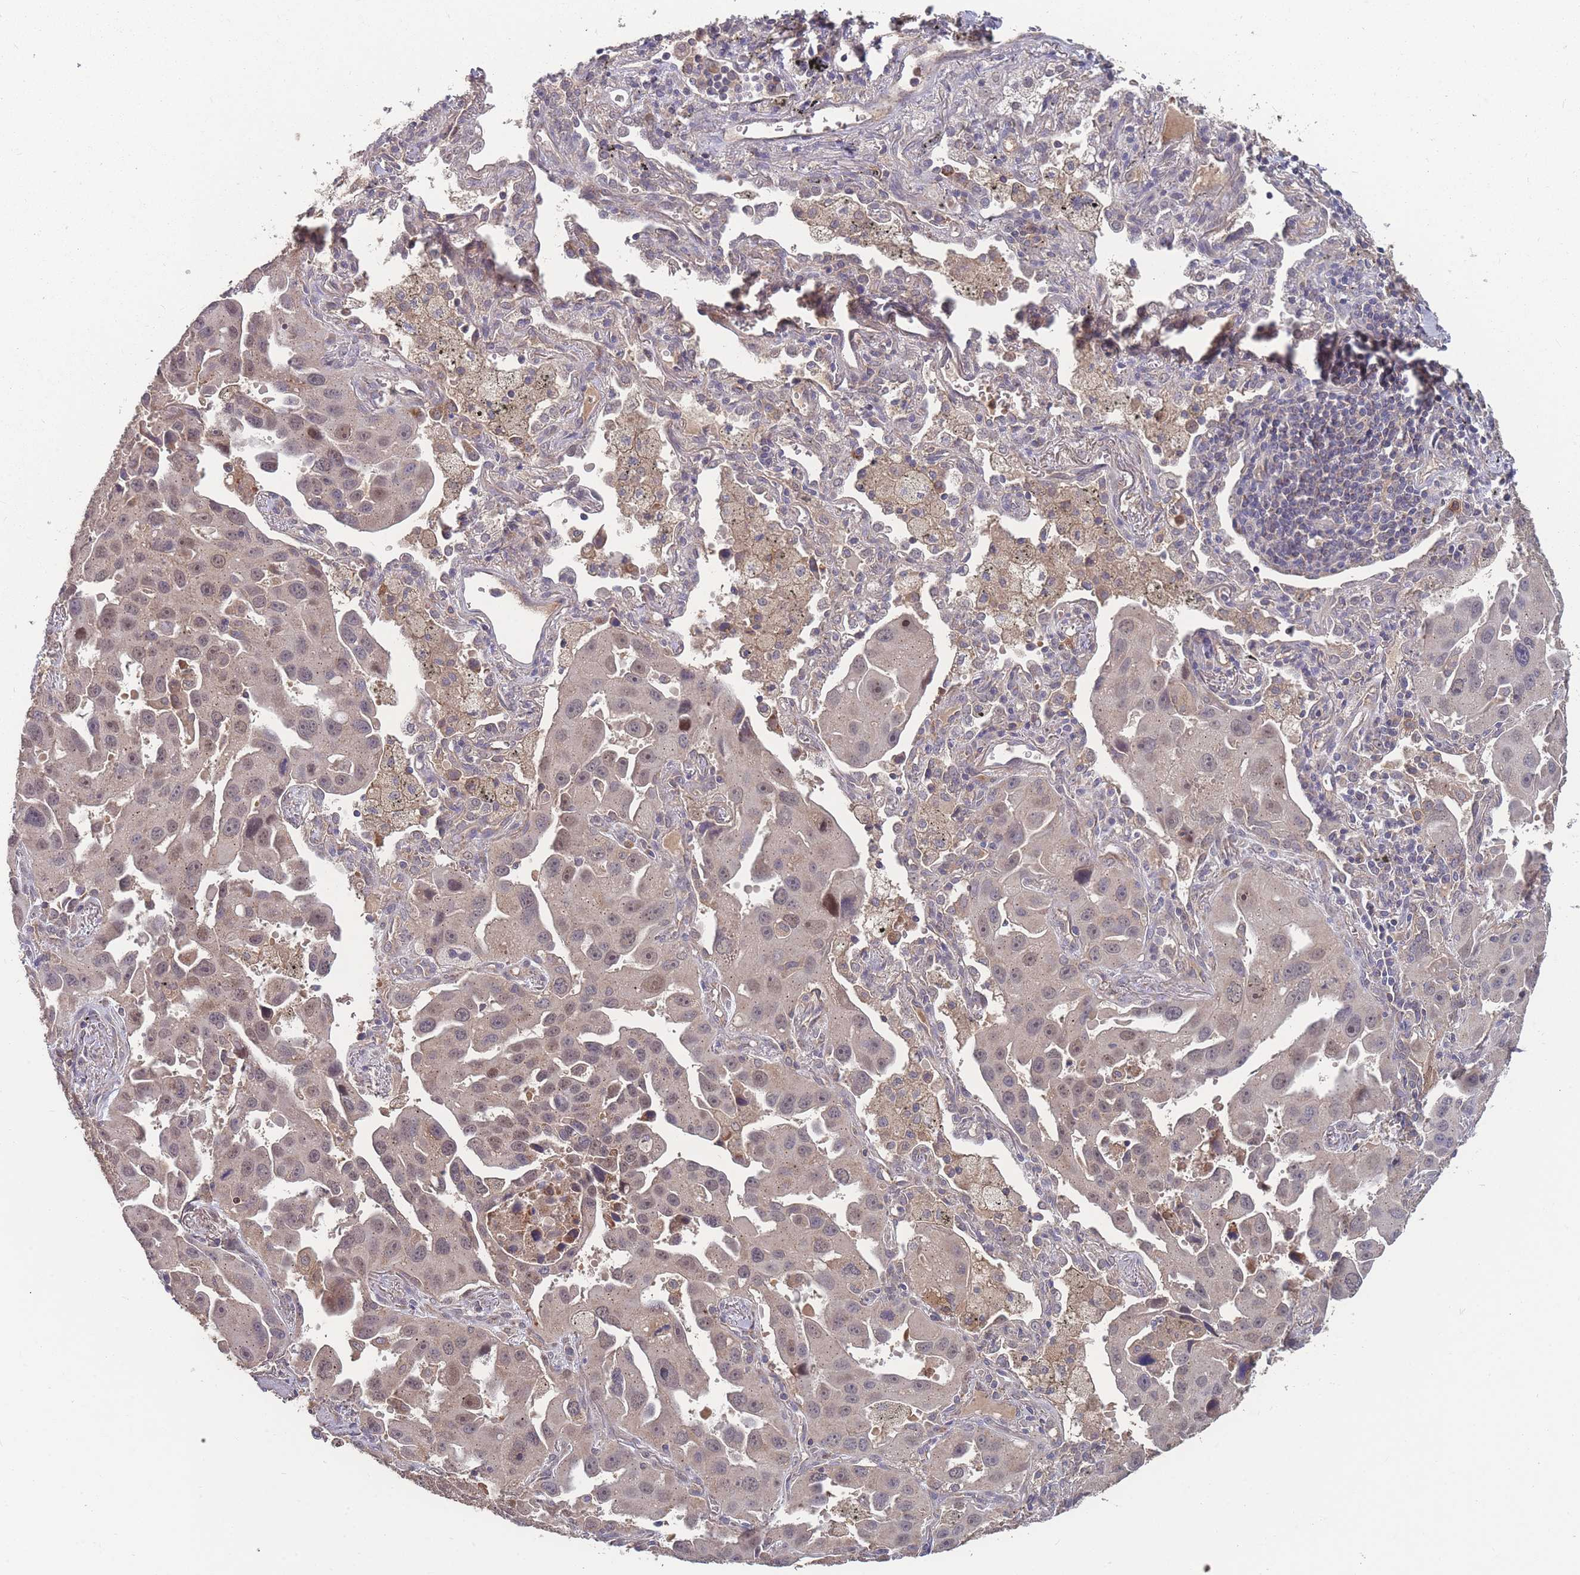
{"staining": {"intensity": "weak", "quantity": "25%-75%", "location": "cytoplasmic/membranous,nuclear"}, "tissue": "lung cancer", "cell_type": "Tumor cells", "image_type": "cancer", "snomed": [{"axis": "morphology", "description": "Adenocarcinoma, NOS"}, {"axis": "topography", "description": "Lung"}], "caption": "Tumor cells display weak cytoplasmic/membranous and nuclear expression in approximately 25%-75% of cells in lung cancer. The protein of interest is stained brown, and the nuclei are stained in blue (DAB (3,3'-diaminobenzidine) IHC with brightfield microscopy, high magnification).", "gene": "SLC35B4", "patient": {"sex": "male", "age": 66}}